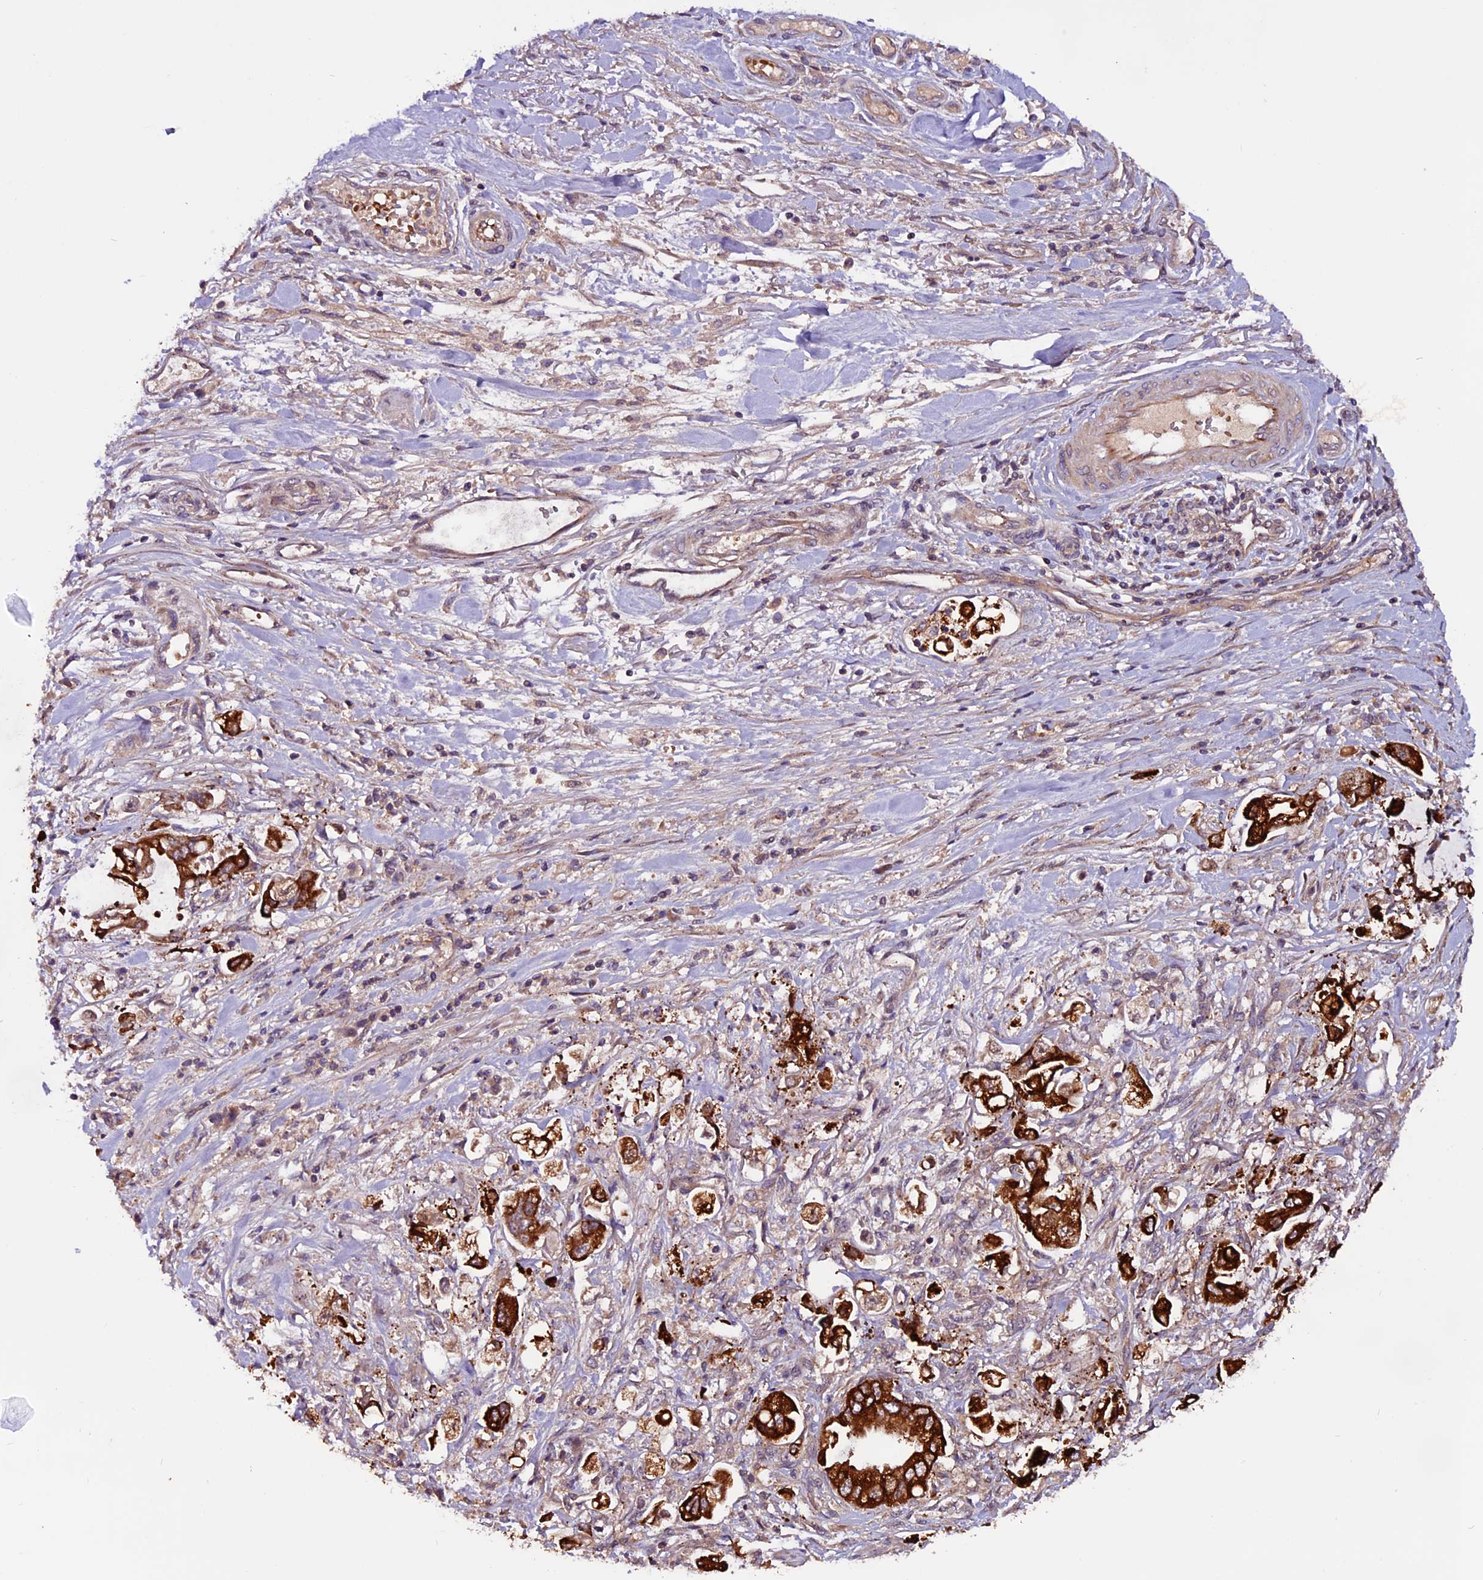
{"staining": {"intensity": "strong", "quantity": ">75%", "location": "cytoplasmic/membranous"}, "tissue": "stomach cancer", "cell_type": "Tumor cells", "image_type": "cancer", "snomed": [{"axis": "morphology", "description": "Adenocarcinoma, NOS"}, {"axis": "topography", "description": "Stomach"}], "caption": "This micrograph demonstrates immunohistochemistry staining of human stomach cancer, with high strong cytoplasmic/membranous positivity in about >75% of tumor cells.", "gene": "RINL", "patient": {"sex": "male", "age": 62}}